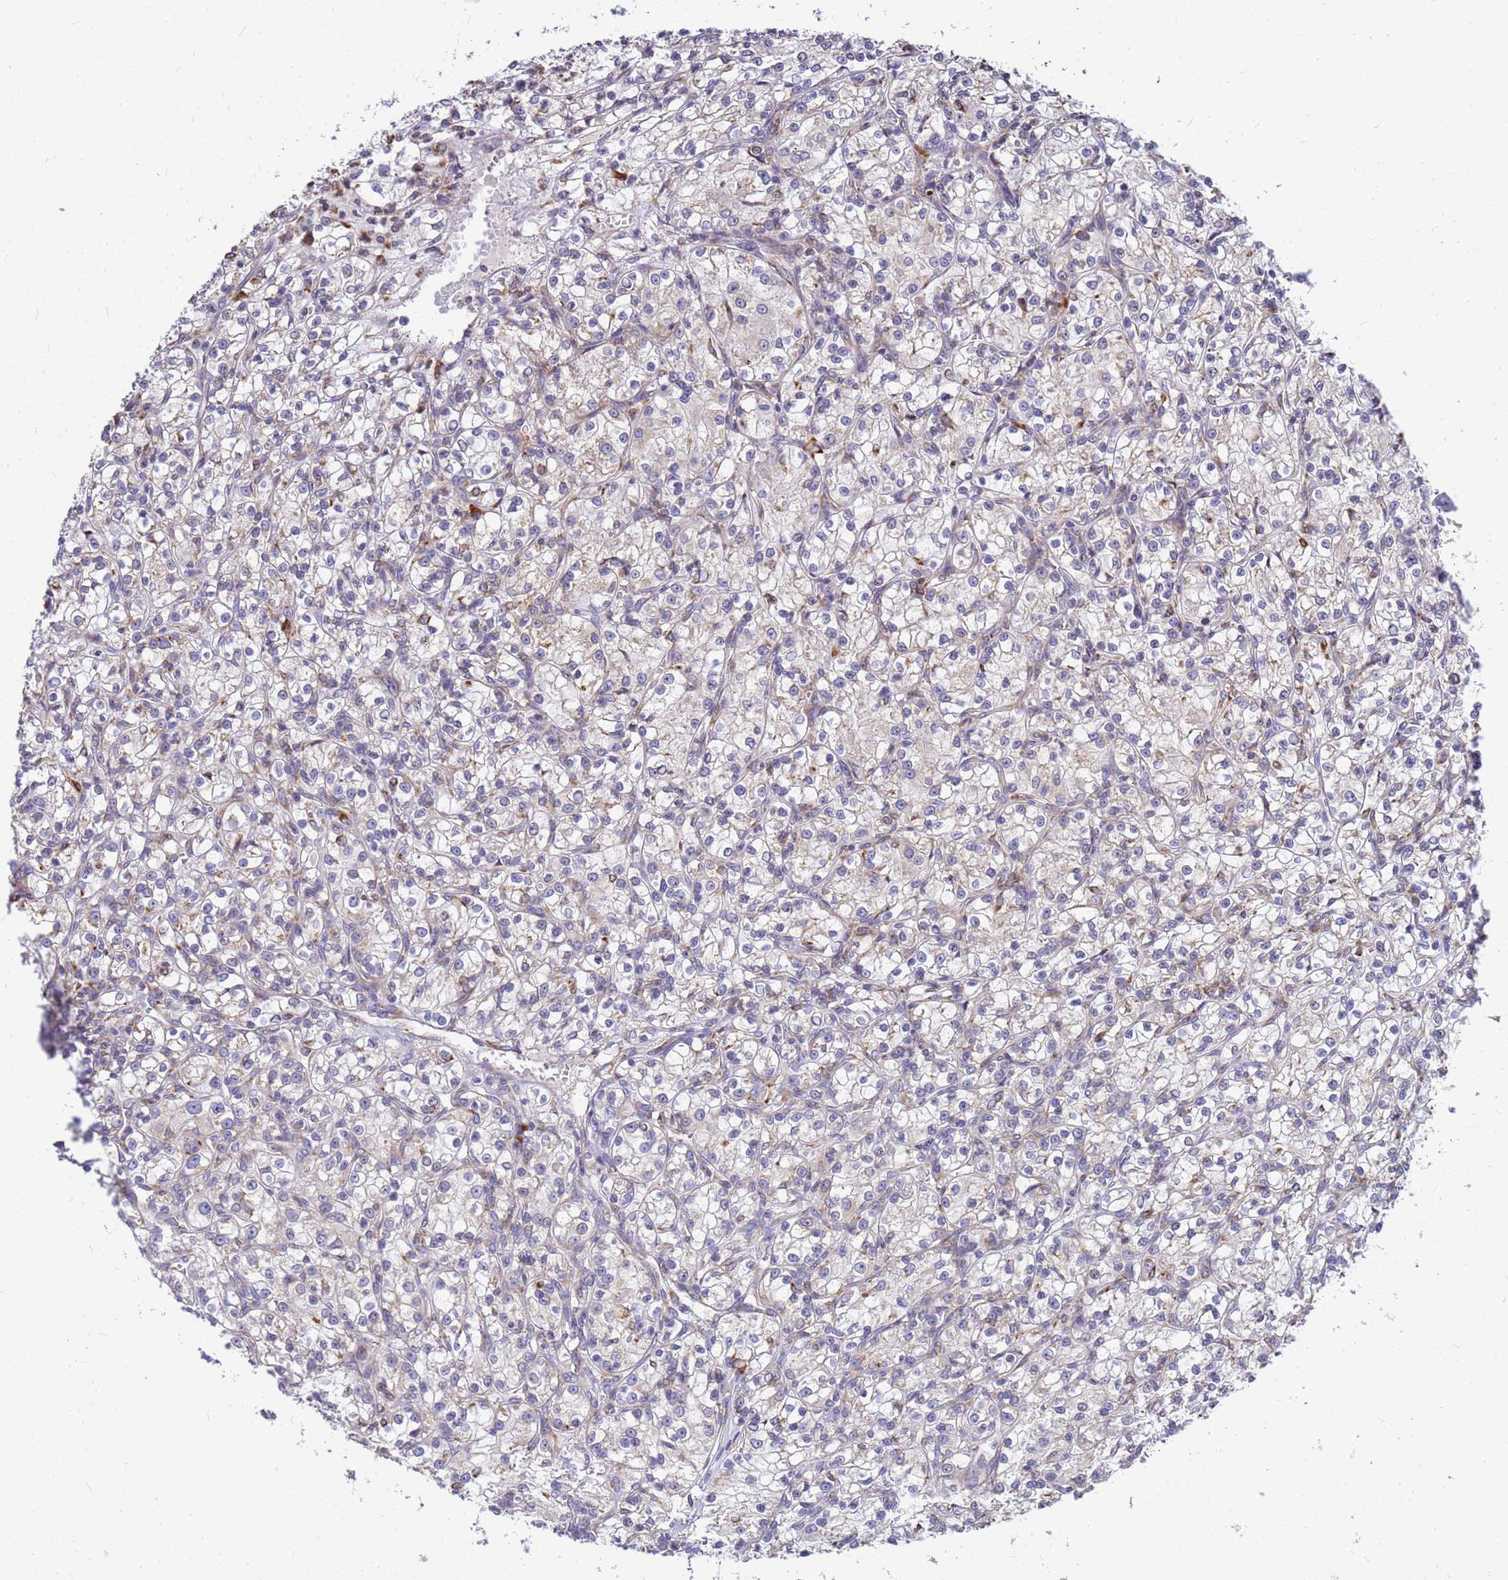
{"staining": {"intensity": "negative", "quantity": "none", "location": "none"}, "tissue": "renal cancer", "cell_type": "Tumor cells", "image_type": "cancer", "snomed": [{"axis": "morphology", "description": "Adenocarcinoma, NOS"}, {"axis": "topography", "description": "Kidney"}], "caption": "The image displays no significant expression in tumor cells of renal cancer (adenocarcinoma).", "gene": "SSR4", "patient": {"sex": "female", "age": 59}}